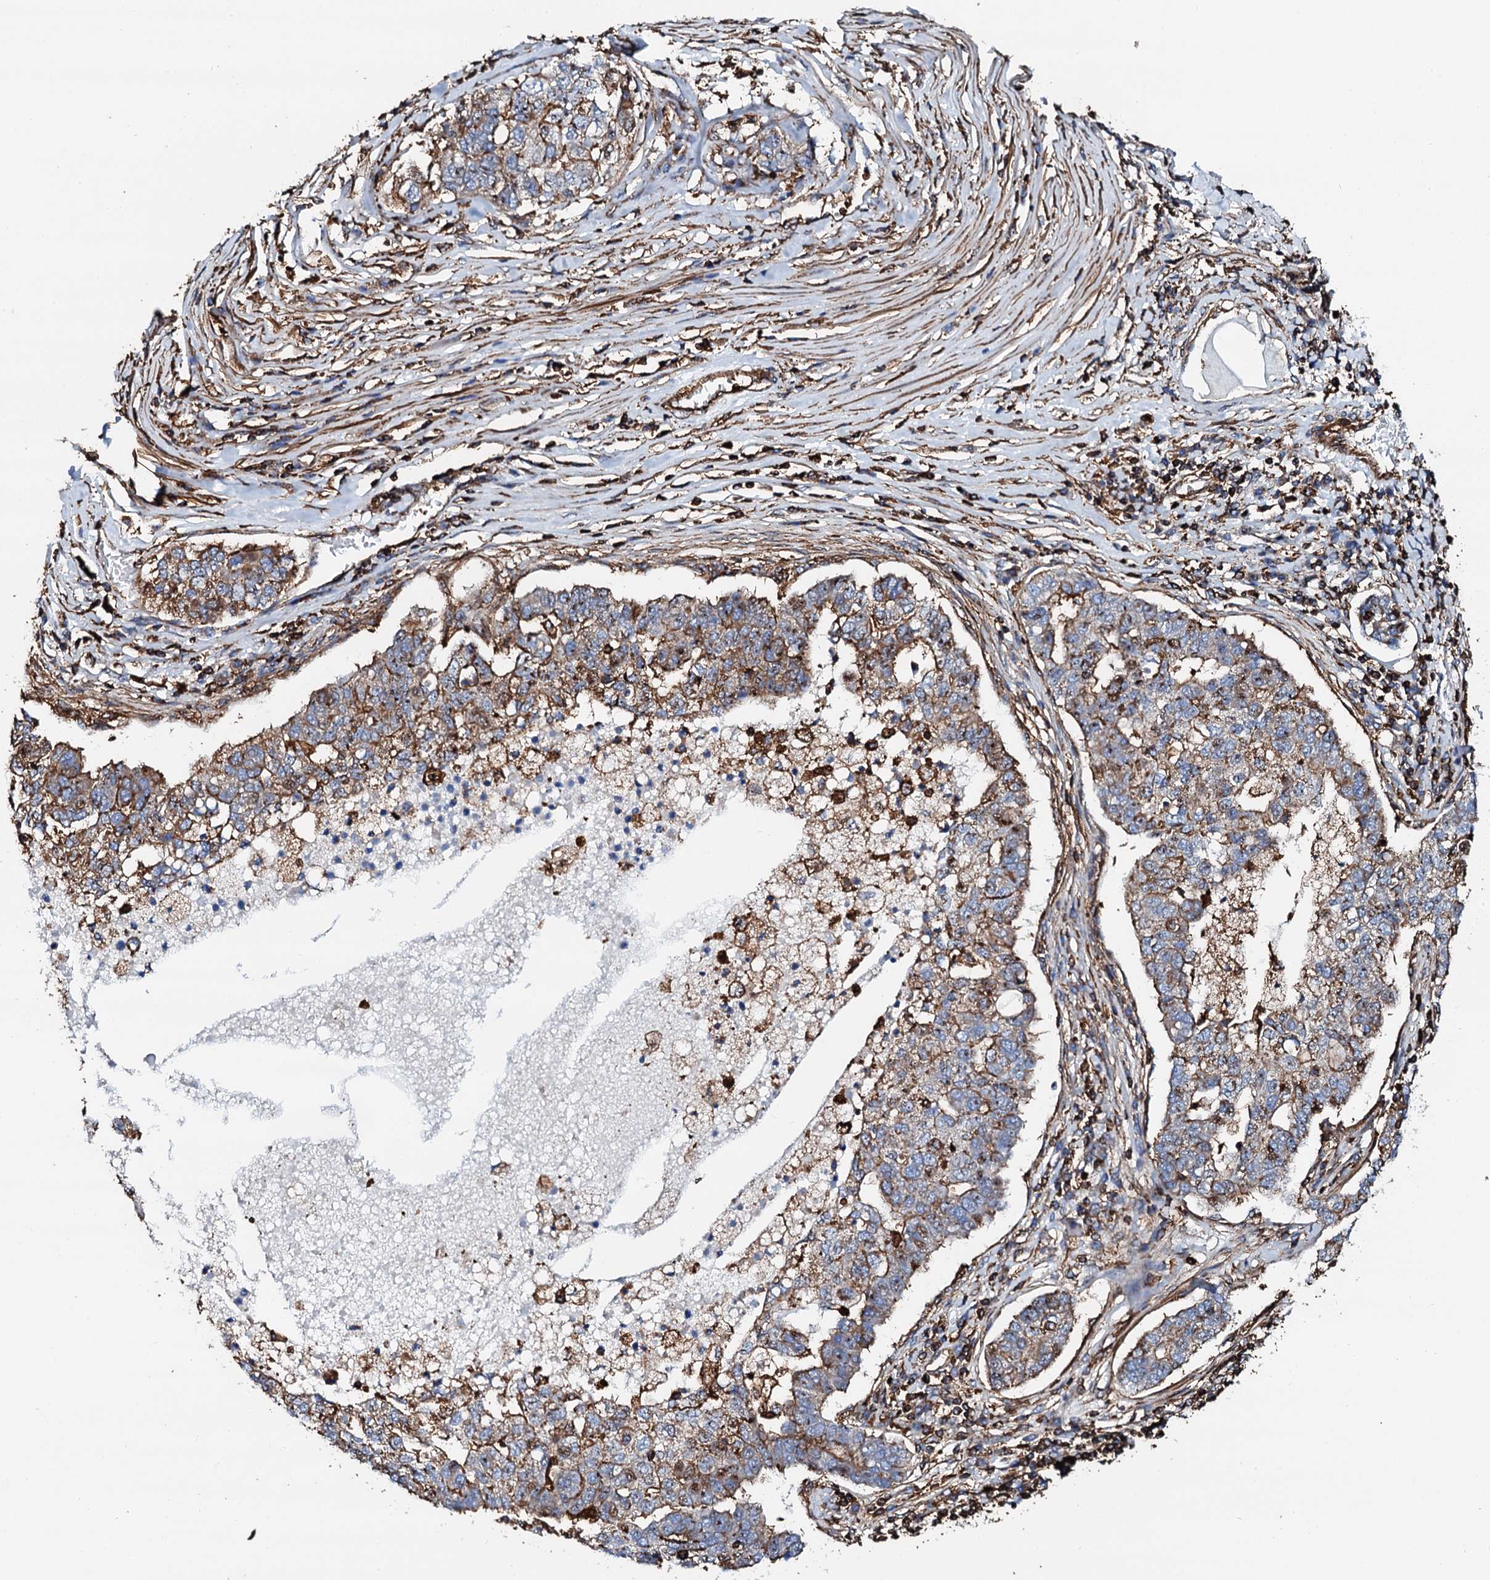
{"staining": {"intensity": "moderate", "quantity": "25%-75%", "location": "cytoplasmic/membranous"}, "tissue": "pancreatic cancer", "cell_type": "Tumor cells", "image_type": "cancer", "snomed": [{"axis": "morphology", "description": "Adenocarcinoma, NOS"}, {"axis": "topography", "description": "Pancreas"}], "caption": "The micrograph demonstrates a brown stain indicating the presence of a protein in the cytoplasmic/membranous of tumor cells in pancreatic cancer (adenocarcinoma).", "gene": "INTS10", "patient": {"sex": "female", "age": 61}}